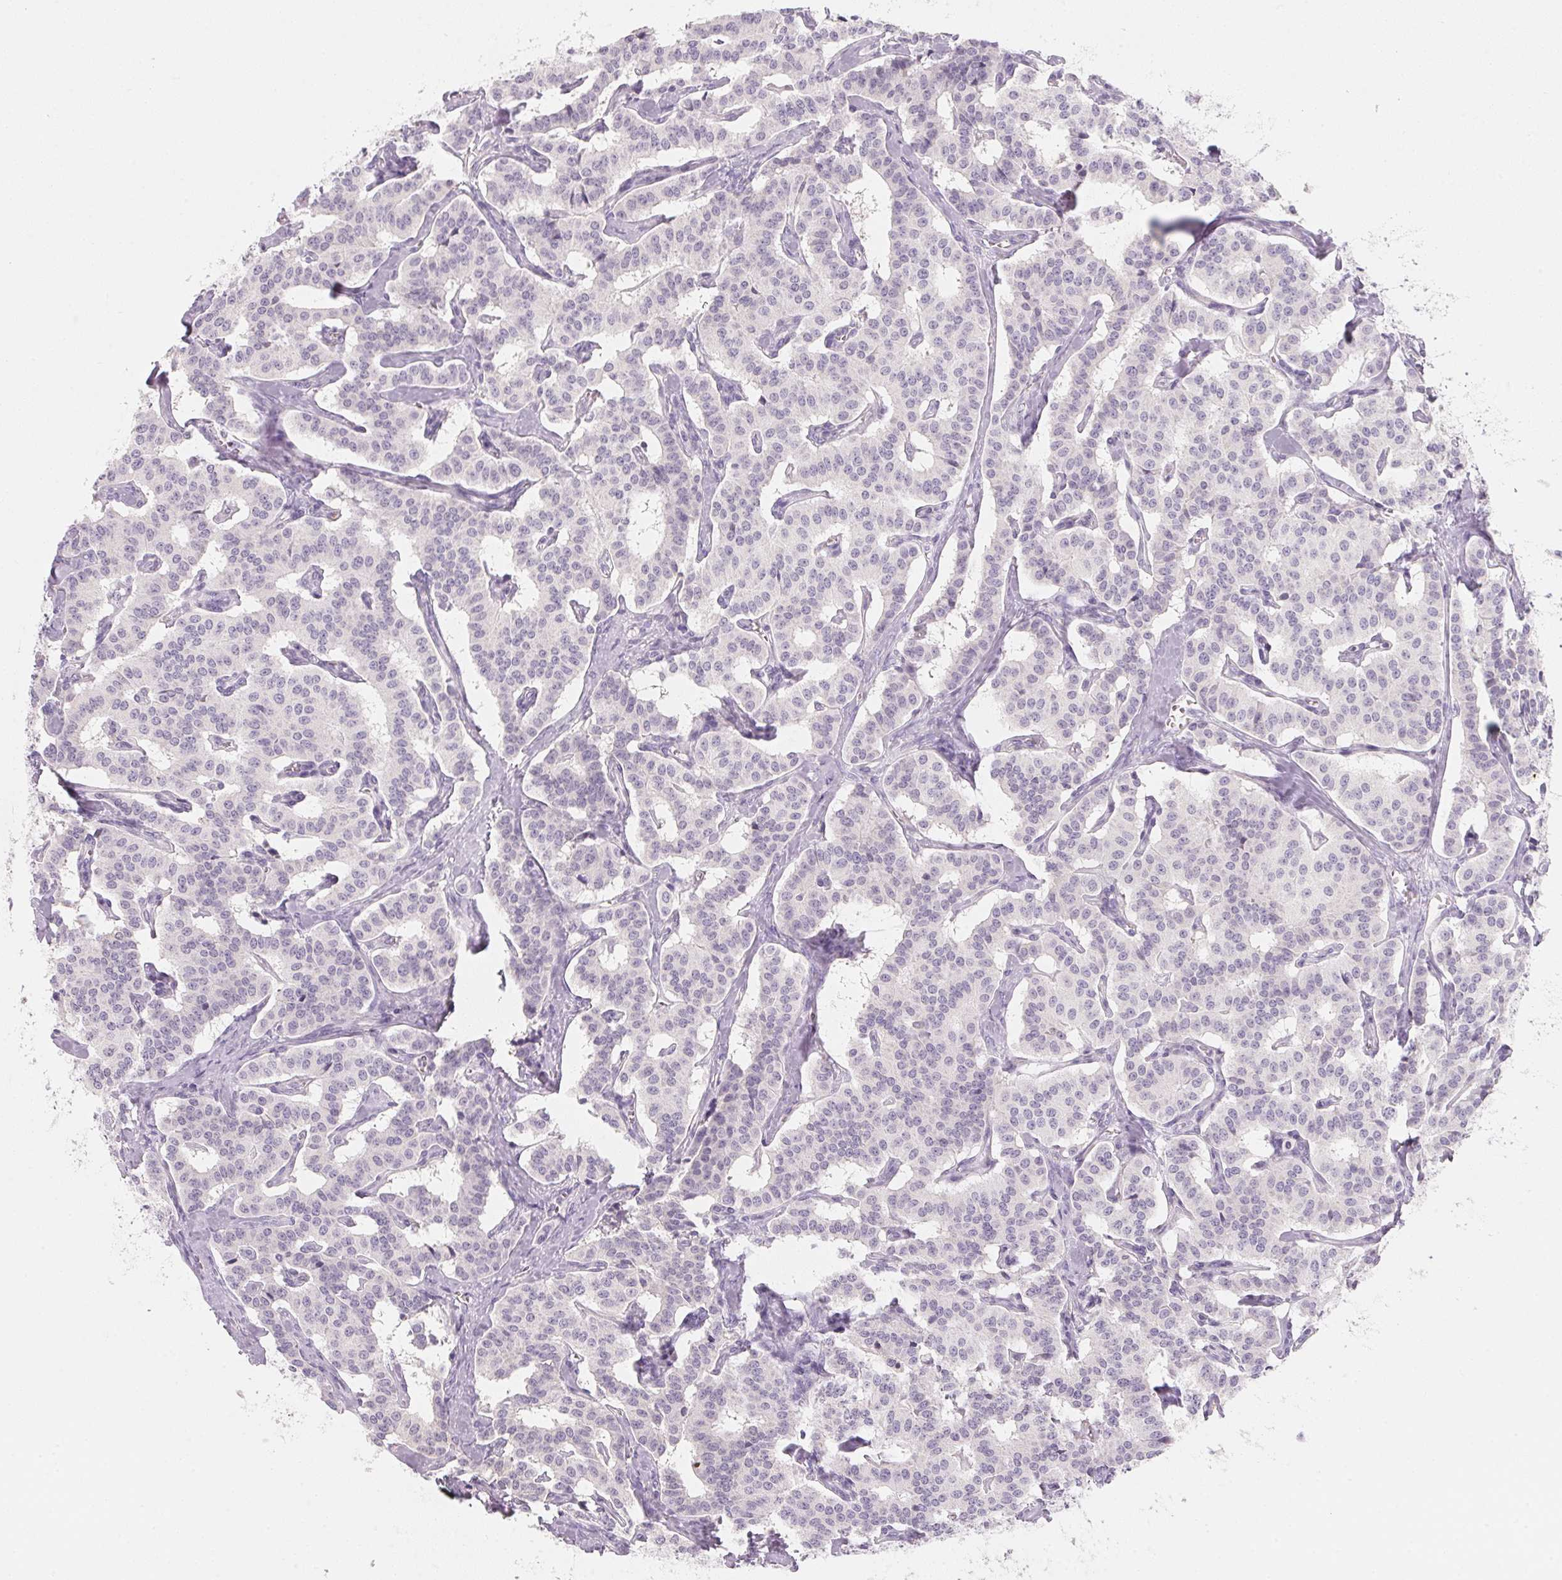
{"staining": {"intensity": "negative", "quantity": "none", "location": "none"}, "tissue": "carcinoid", "cell_type": "Tumor cells", "image_type": "cancer", "snomed": [{"axis": "morphology", "description": "Carcinoid, malignant, NOS"}, {"axis": "topography", "description": "Lung"}], "caption": "Photomicrograph shows no protein positivity in tumor cells of carcinoid (malignant) tissue. Nuclei are stained in blue.", "gene": "CFAP276", "patient": {"sex": "female", "age": 46}}